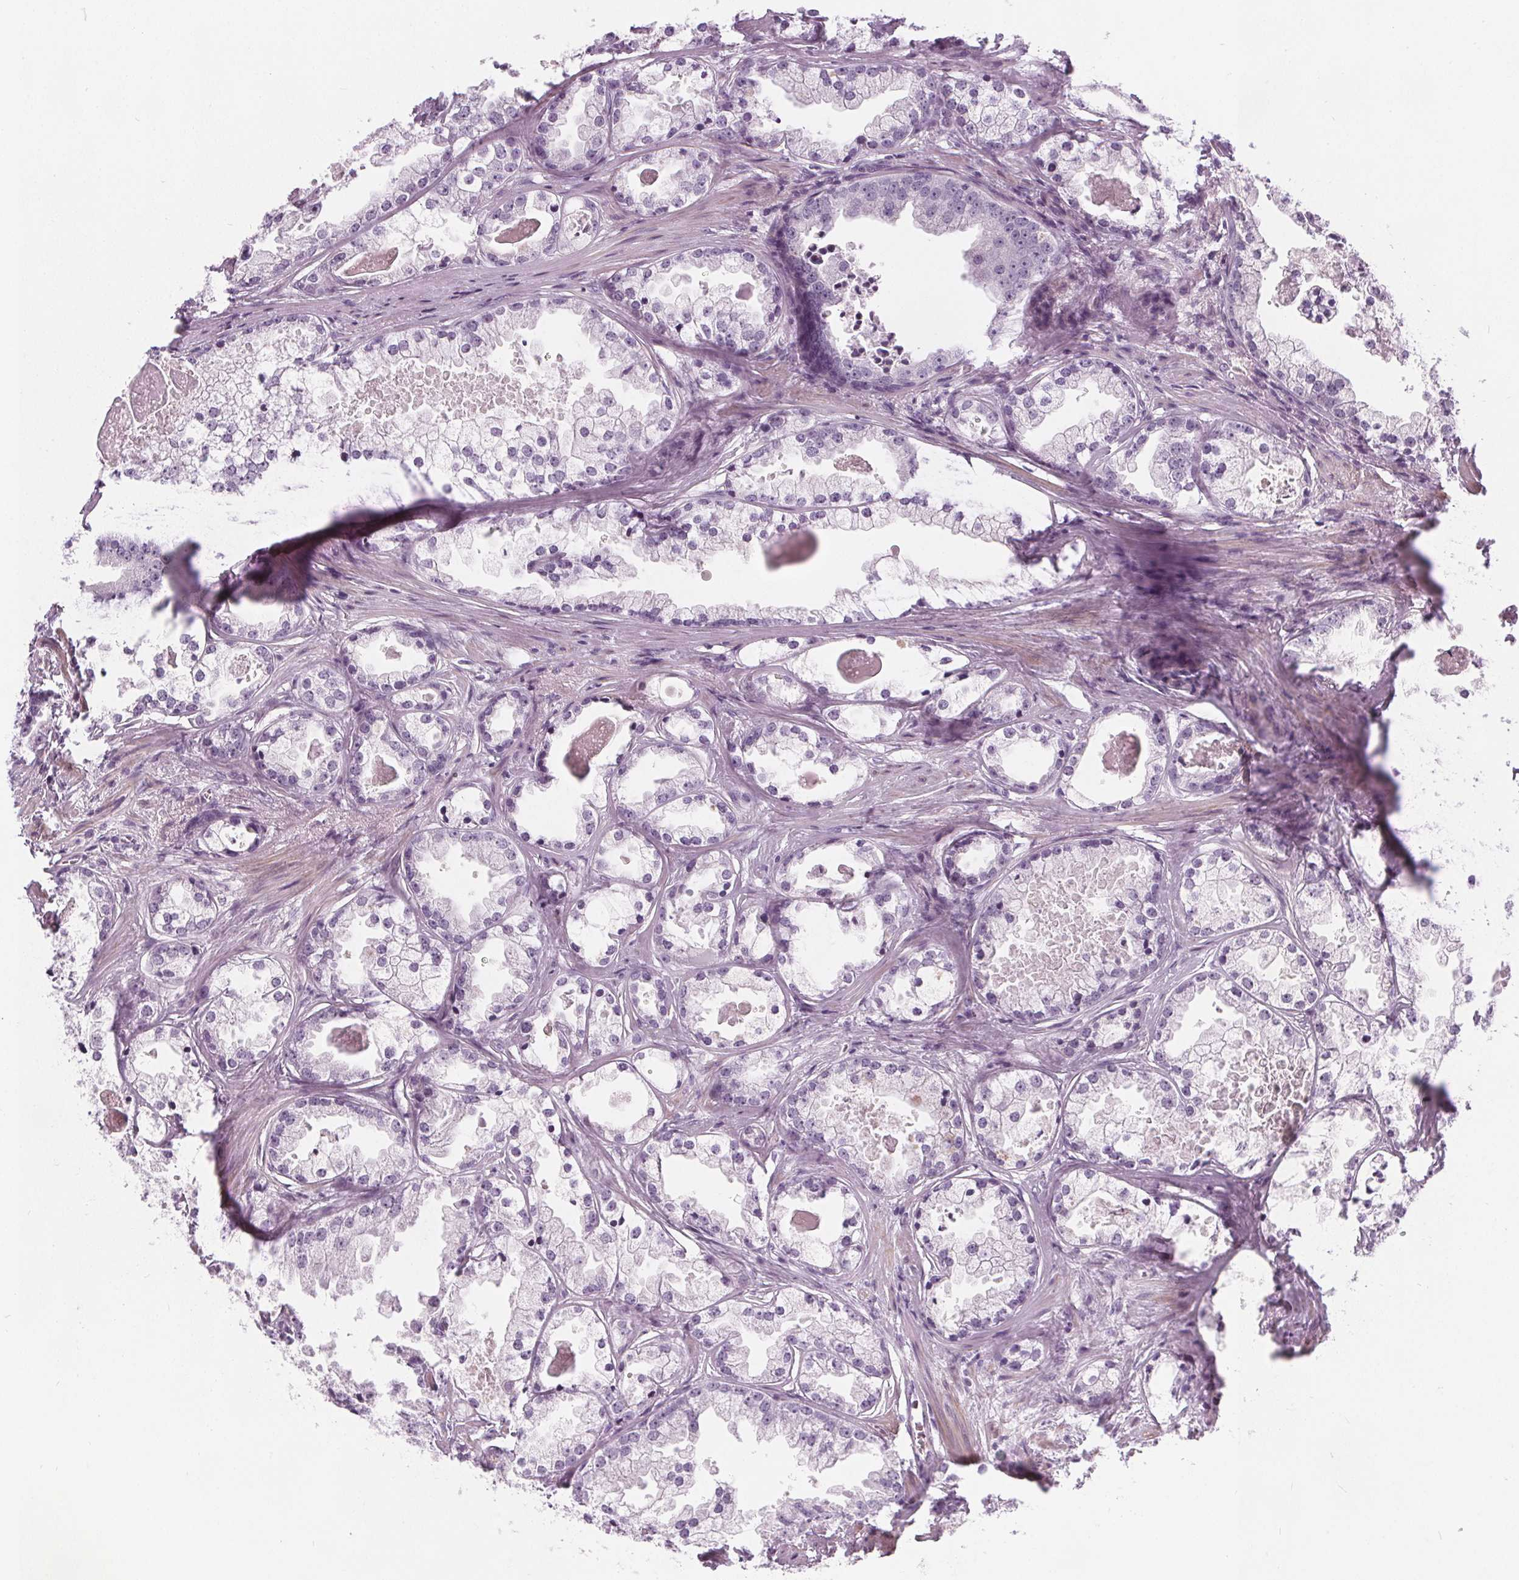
{"staining": {"intensity": "negative", "quantity": "none", "location": "none"}, "tissue": "prostate cancer", "cell_type": "Tumor cells", "image_type": "cancer", "snomed": [{"axis": "morphology", "description": "Adenocarcinoma, Low grade"}, {"axis": "topography", "description": "Prostate"}], "caption": "DAB immunohistochemical staining of human prostate low-grade adenocarcinoma demonstrates no significant staining in tumor cells. Brightfield microscopy of IHC stained with DAB (3,3'-diaminobenzidine) (brown) and hematoxylin (blue), captured at high magnification.", "gene": "SLC5A12", "patient": {"sex": "male", "age": 65}}